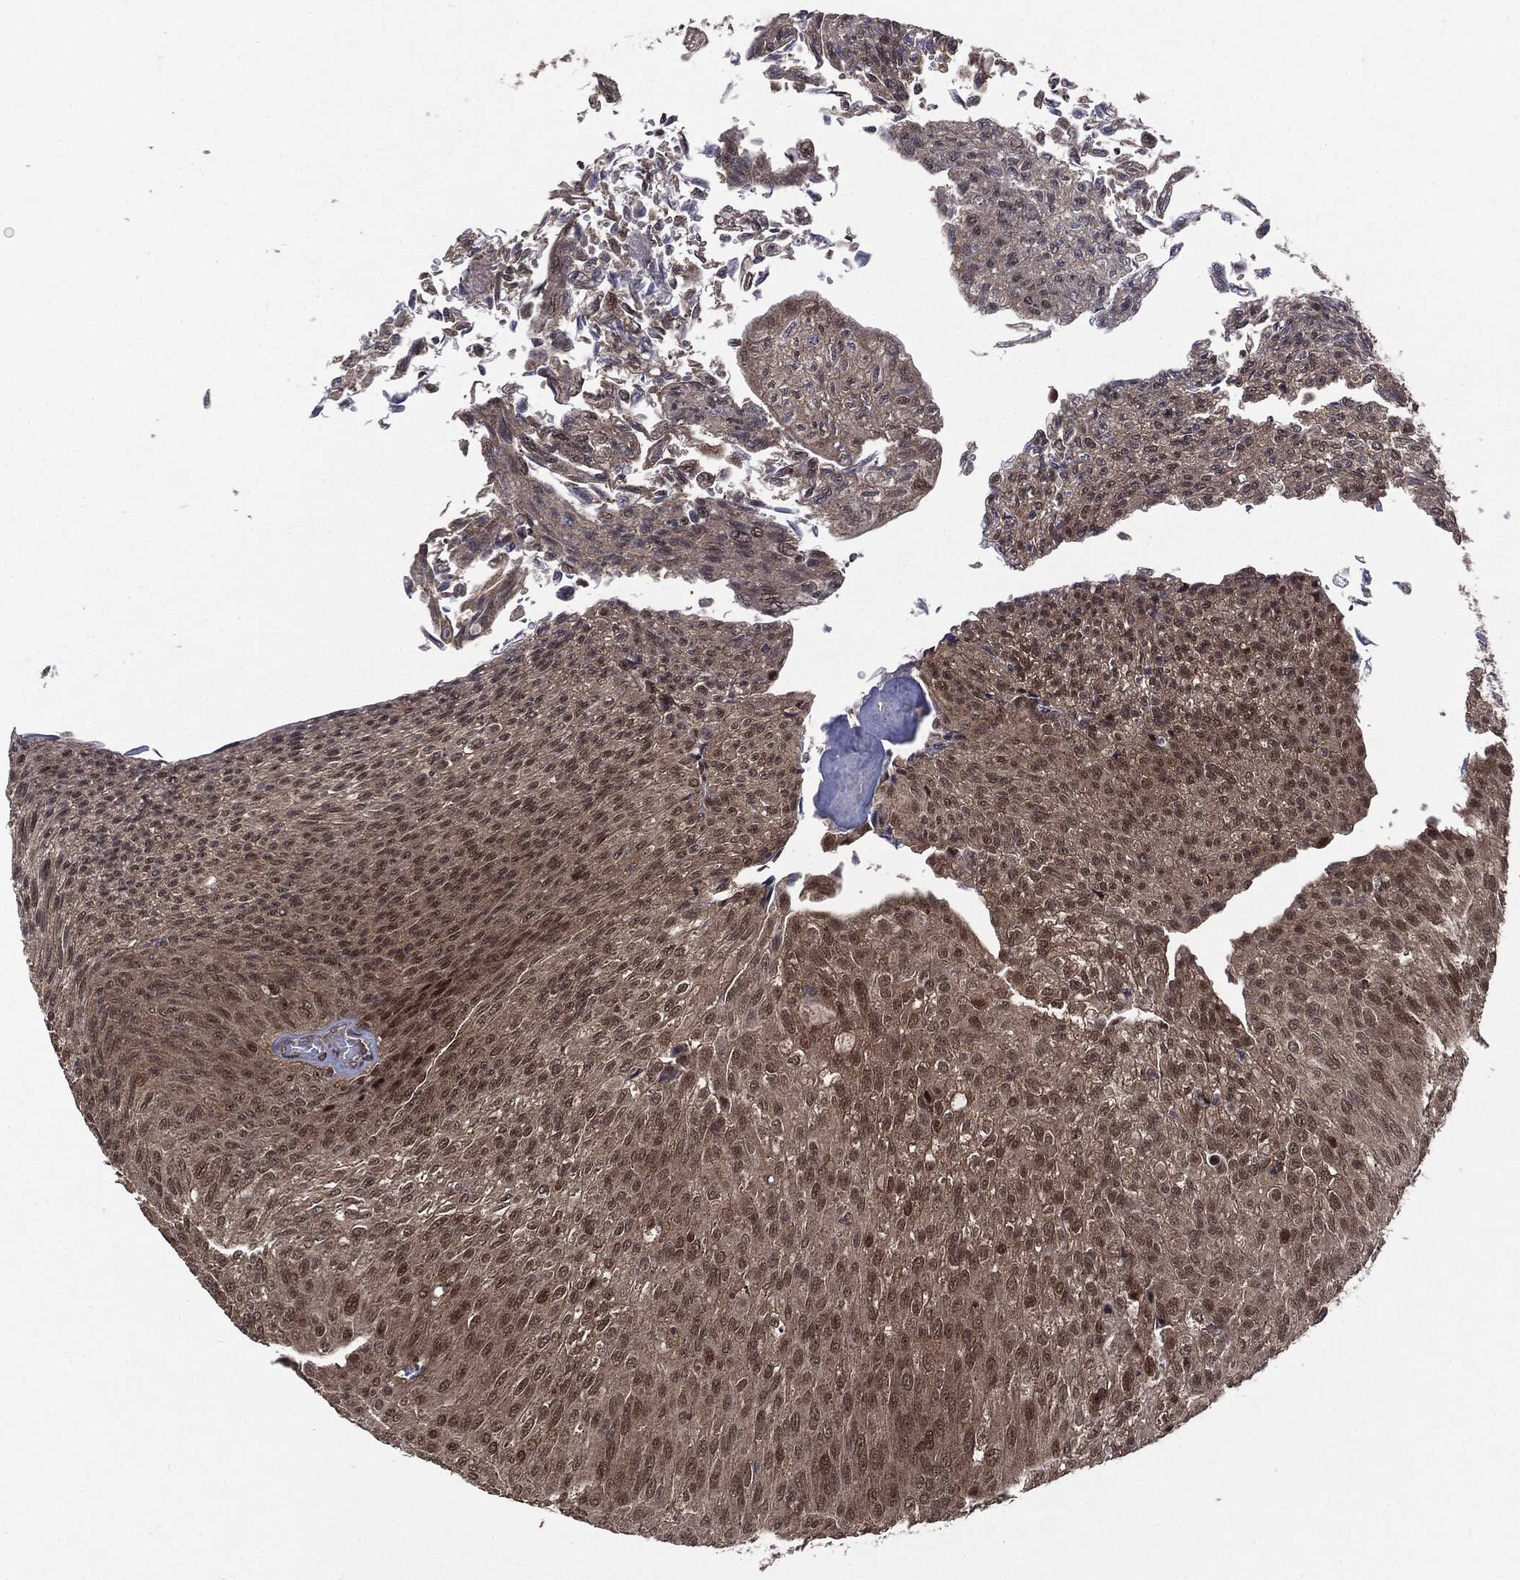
{"staining": {"intensity": "moderate", "quantity": "25%-75%", "location": "cytoplasmic/membranous,nuclear"}, "tissue": "urothelial cancer", "cell_type": "Tumor cells", "image_type": "cancer", "snomed": [{"axis": "morphology", "description": "Urothelial carcinoma, Low grade"}, {"axis": "topography", "description": "Ureter, NOS"}, {"axis": "topography", "description": "Urinary bladder"}], "caption": "DAB immunohistochemical staining of human low-grade urothelial carcinoma shows moderate cytoplasmic/membranous and nuclear protein expression in about 25%-75% of tumor cells. Immunohistochemistry (ihc) stains the protein in brown and the nuclei are stained blue.", "gene": "PTPA", "patient": {"sex": "male", "age": 78}}